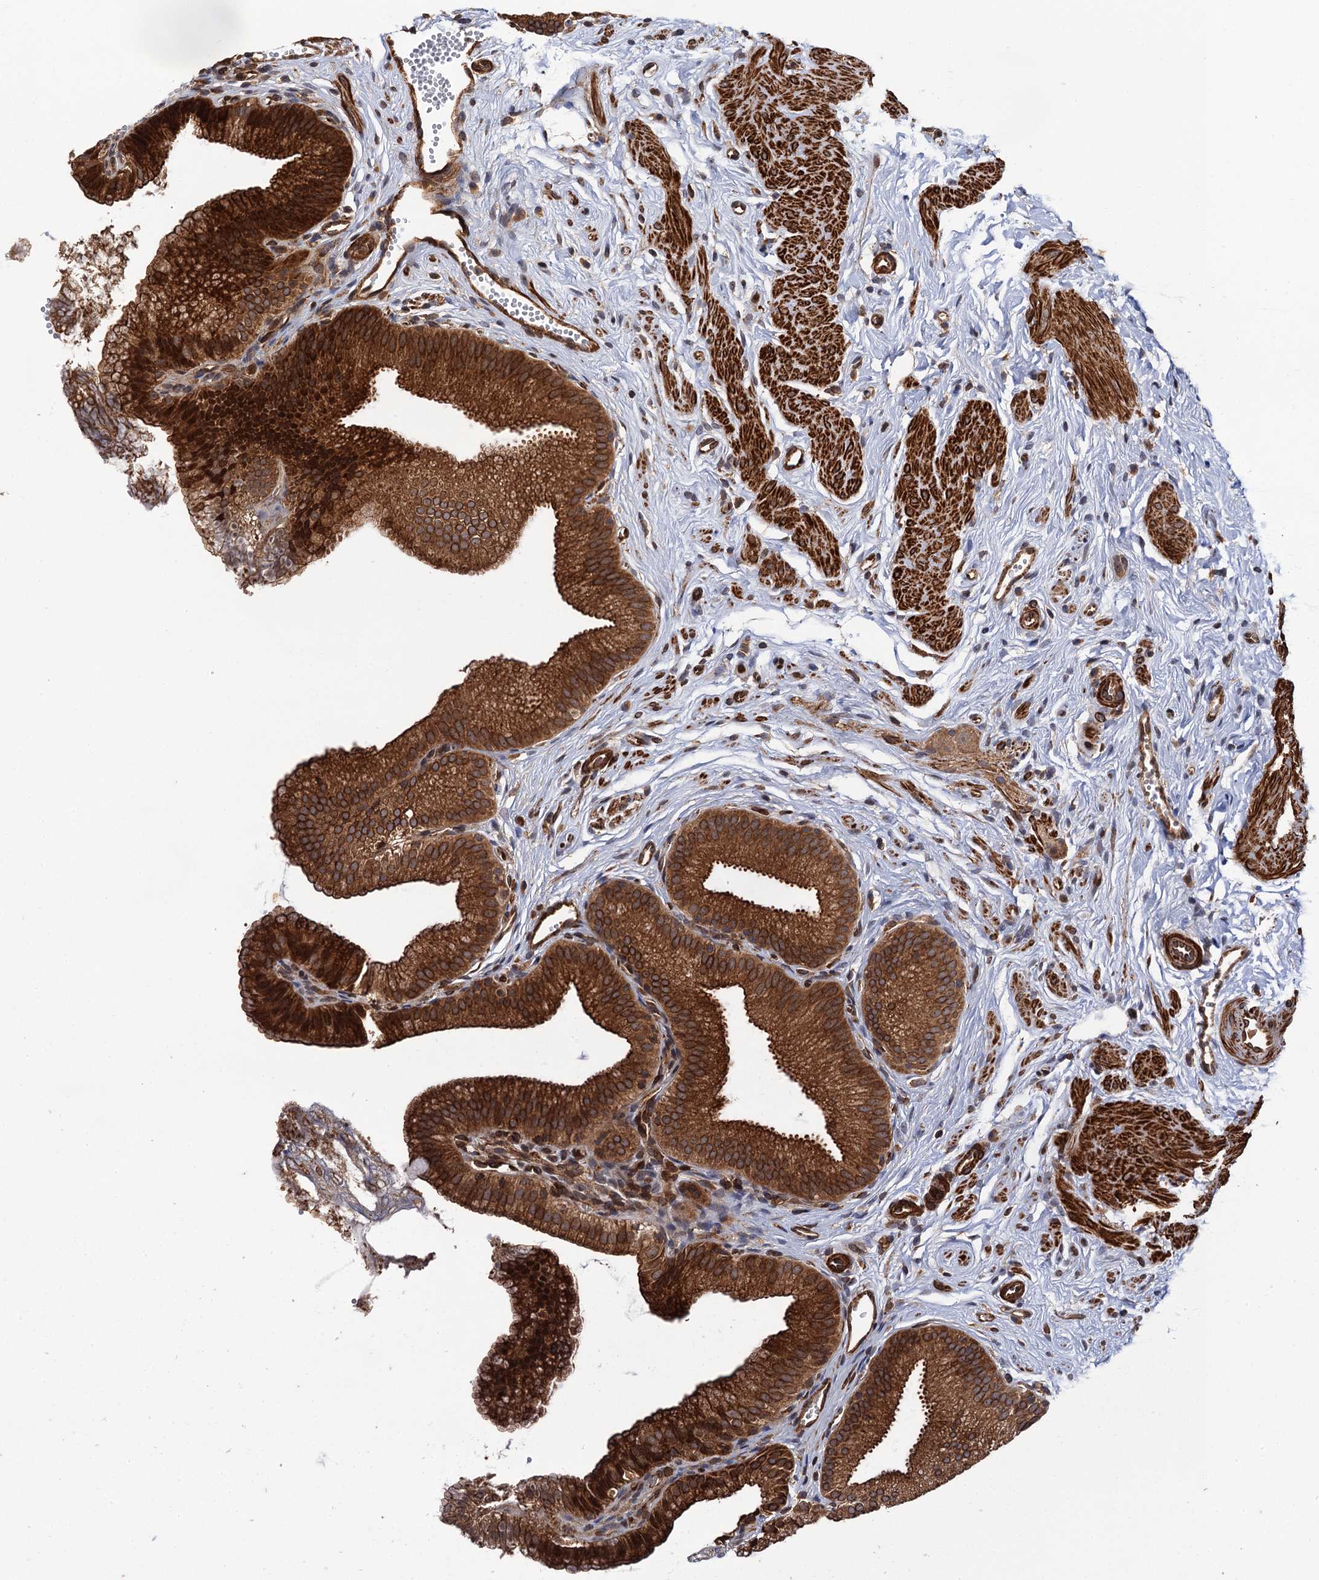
{"staining": {"intensity": "strong", "quantity": ">75%", "location": "cytoplasmic/membranous"}, "tissue": "gallbladder", "cell_type": "Glandular cells", "image_type": "normal", "snomed": [{"axis": "morphology", "description": "Normal tissue, NOS"}, {"axis": "topography", "description": "Gallbladder"}, {"axis": "topography", "description": "Peripheral nerve tissue"}], "caption": "About >75% of glandular cells in normal gallbladder demonstrate strong cytoplasmic/membranous protein positivity as visualized by brown immunohistochemical staining.", "gene": "BORA", "patient": {"sex": "male", "age": 38}}